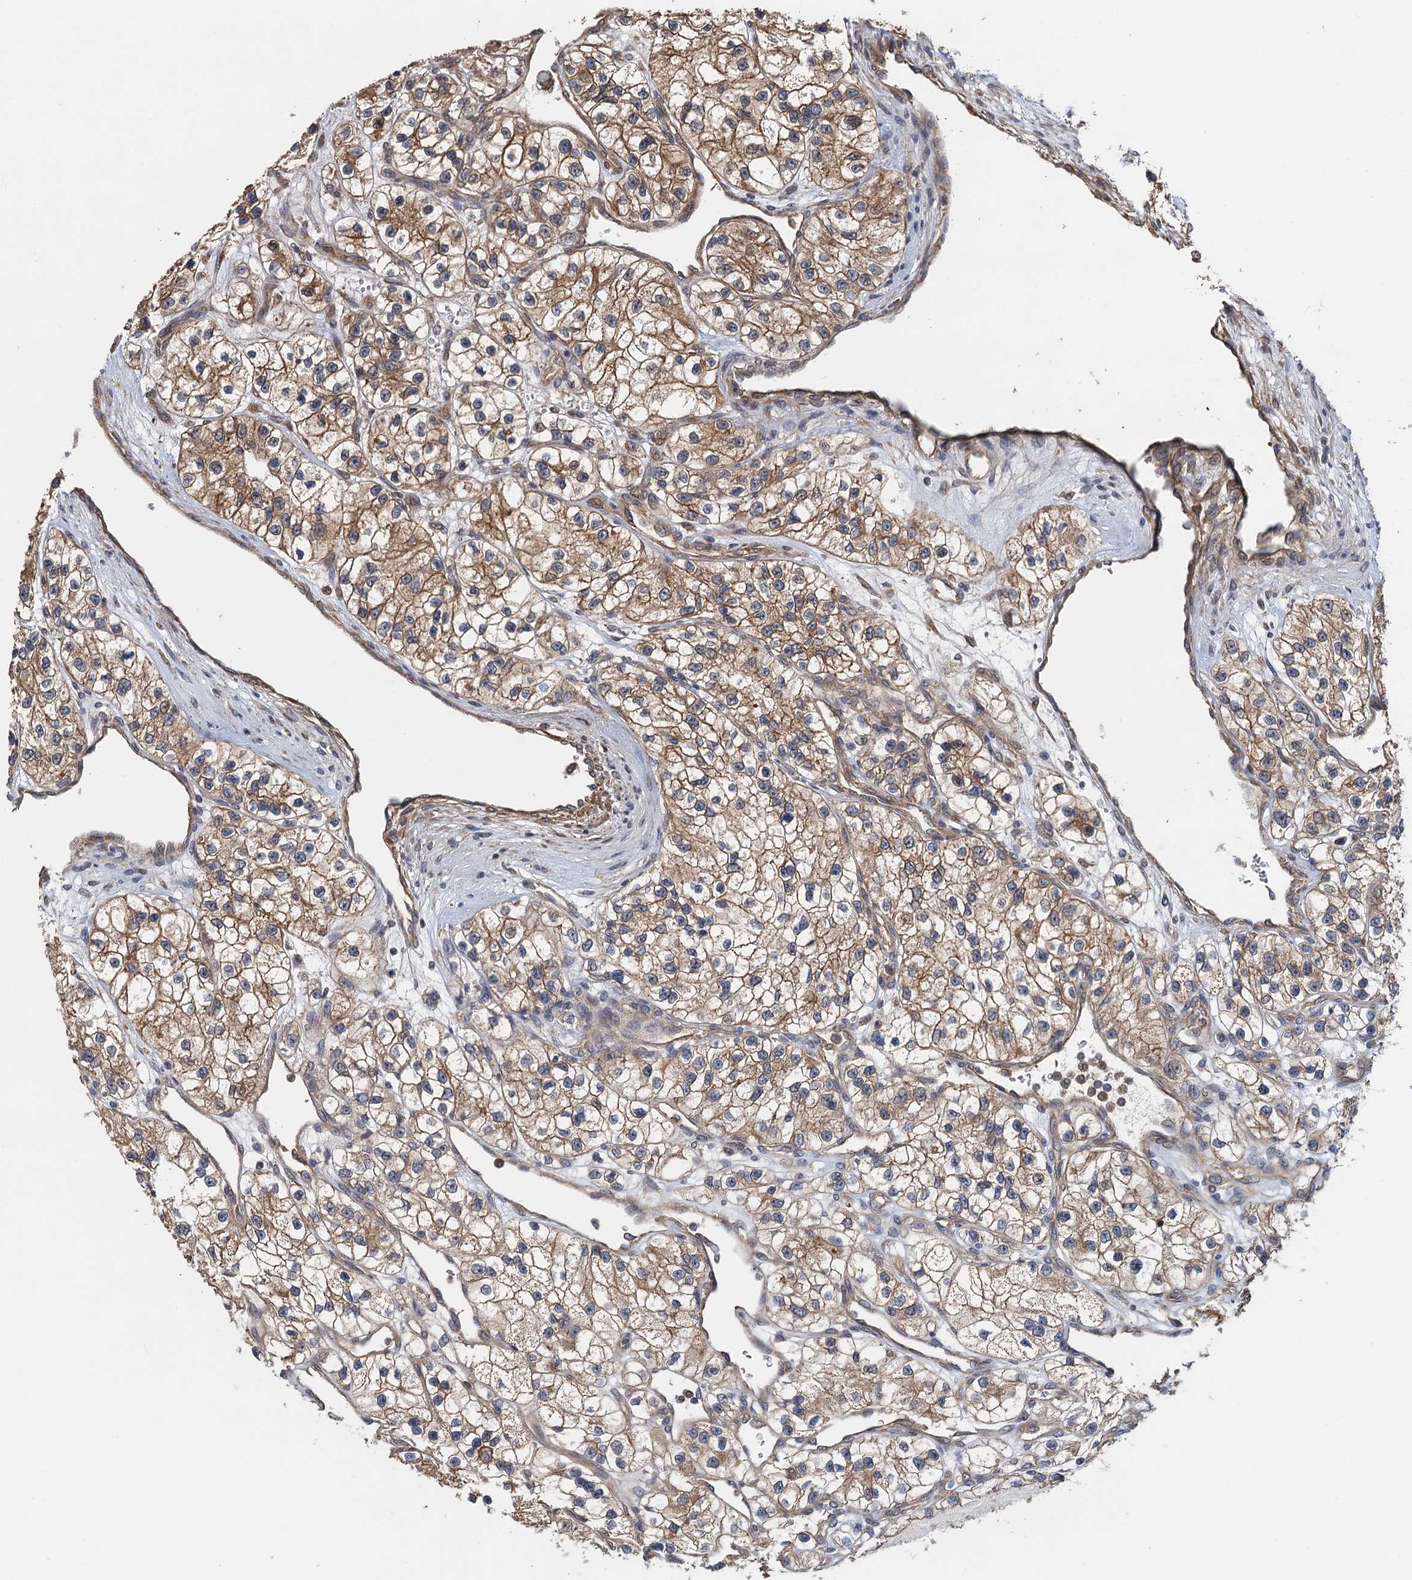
{"staining": {"intensity": "moderate", "quantity": ">75%", "location": "cytoplasmic/membranous"}, "tissue": "renal cancer", "cell_type": "Tumor cells", "image_type": "cancer", "snomed": [{"axis": "morphology", "description": "Adenocarcinoma, NOS"}, {"axis": "topography", "description": "Kidney"}], "caption": "DAB (3,3'-diaminobenzidine) immunohistochemical staining of human adenocarcinoma (renal) displays moderate cytoplasmic/membranous protein expression in approximately >75% of tumor cells. (DAB IHC, brown staining for protein, blue staining for nuclei).", "gene": "MEAK7", "patient": {"sex": "female", "age": 57}}